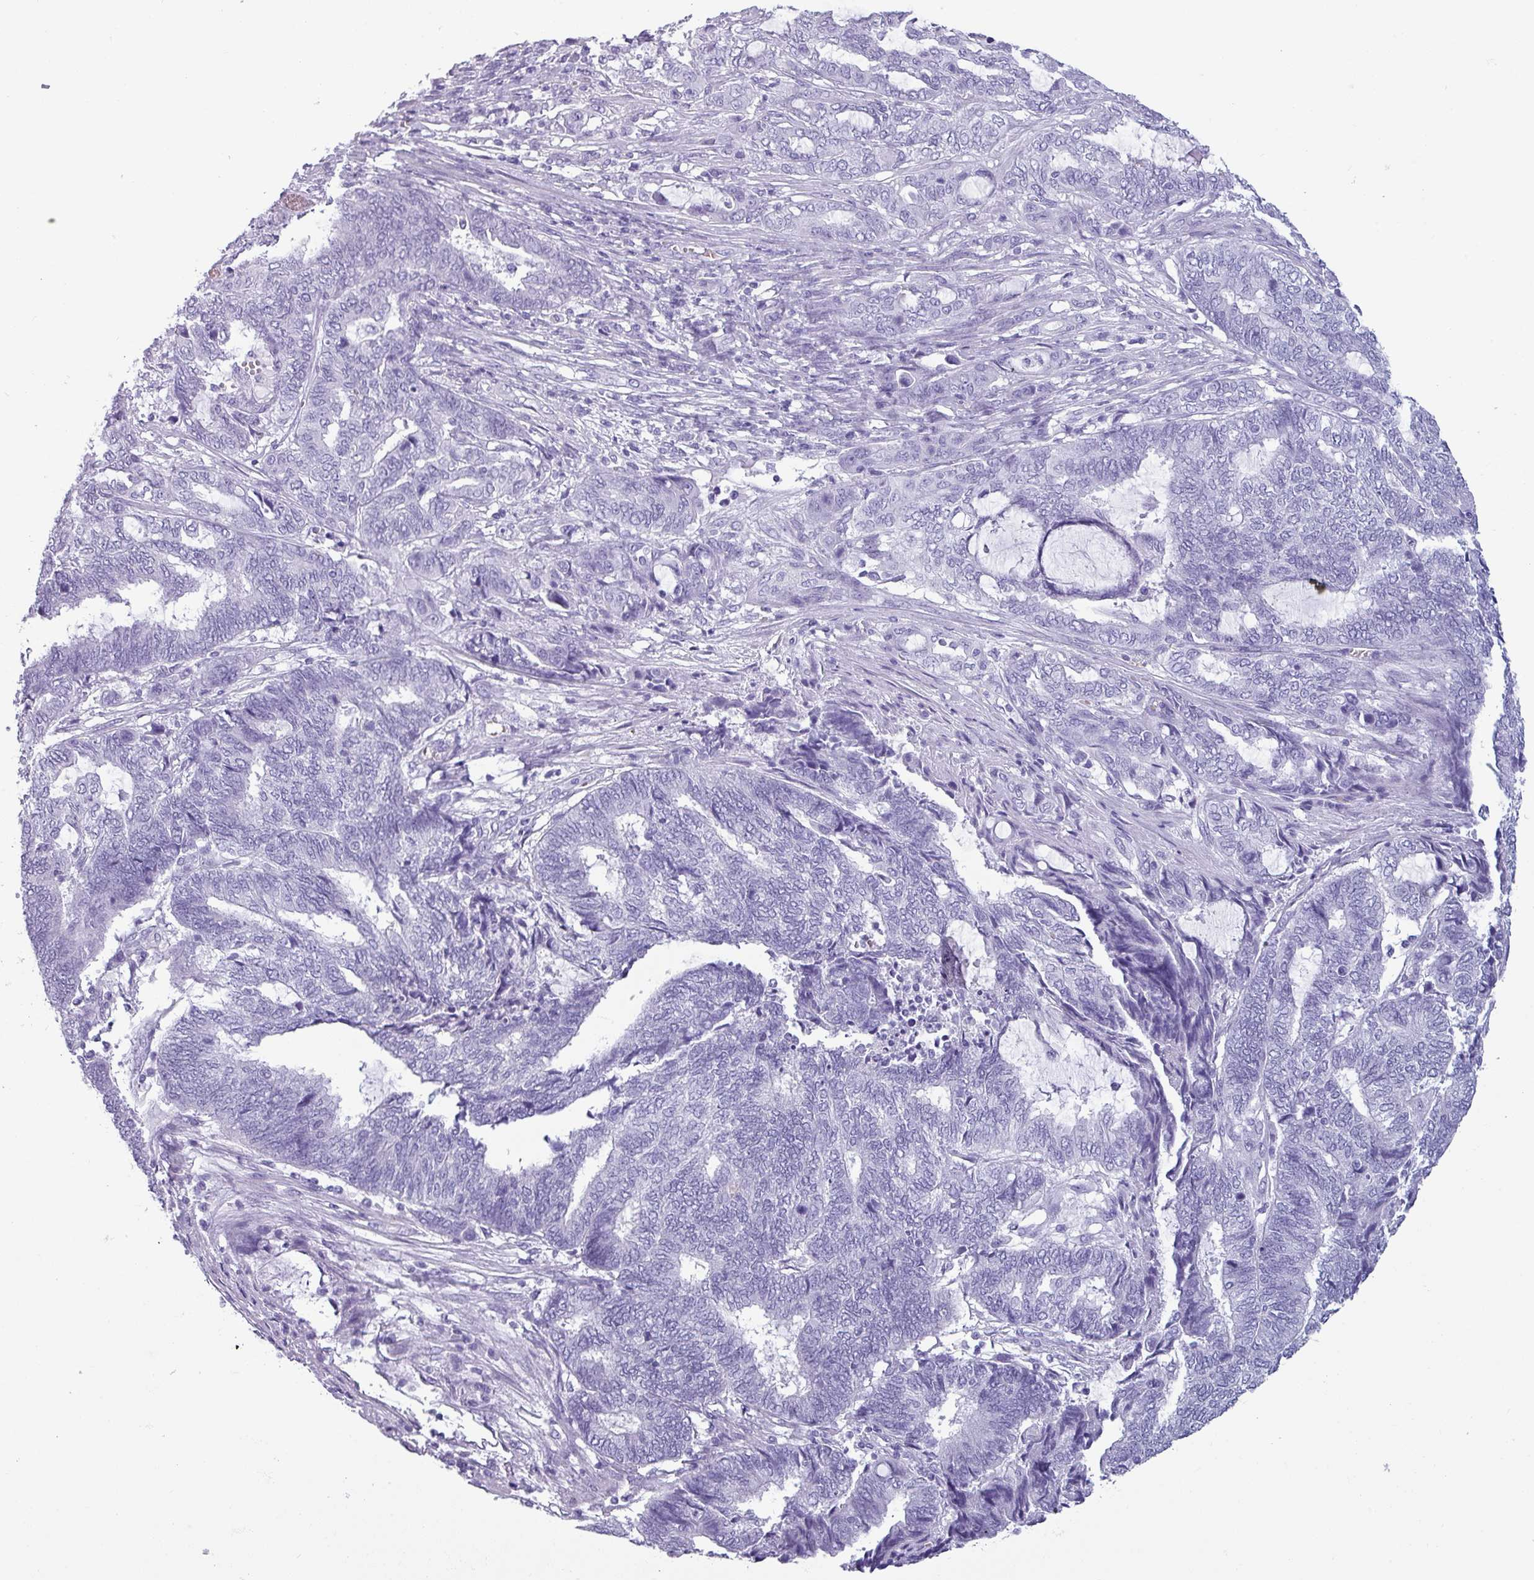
{"staining": {"intensity": "negative", "quantity": "none", "location": "none"}, "tissue": "endometrial cancer", "cell_type": "Tumor cells", "image_type": "cancer", "snomed": [{"axis": "morphology", "description": "Adenocarcinoma, NOS"}, {"axis": "topography", "description": "Uterus"}, {"axis": "topography", "description": "Endometrium"}], "caption": "Protein analysis of endometrial cancer shows no significant positivity in tumor cells.", "gene": "CRYBB2", "patient": {"sex": "female", "age": 70}}